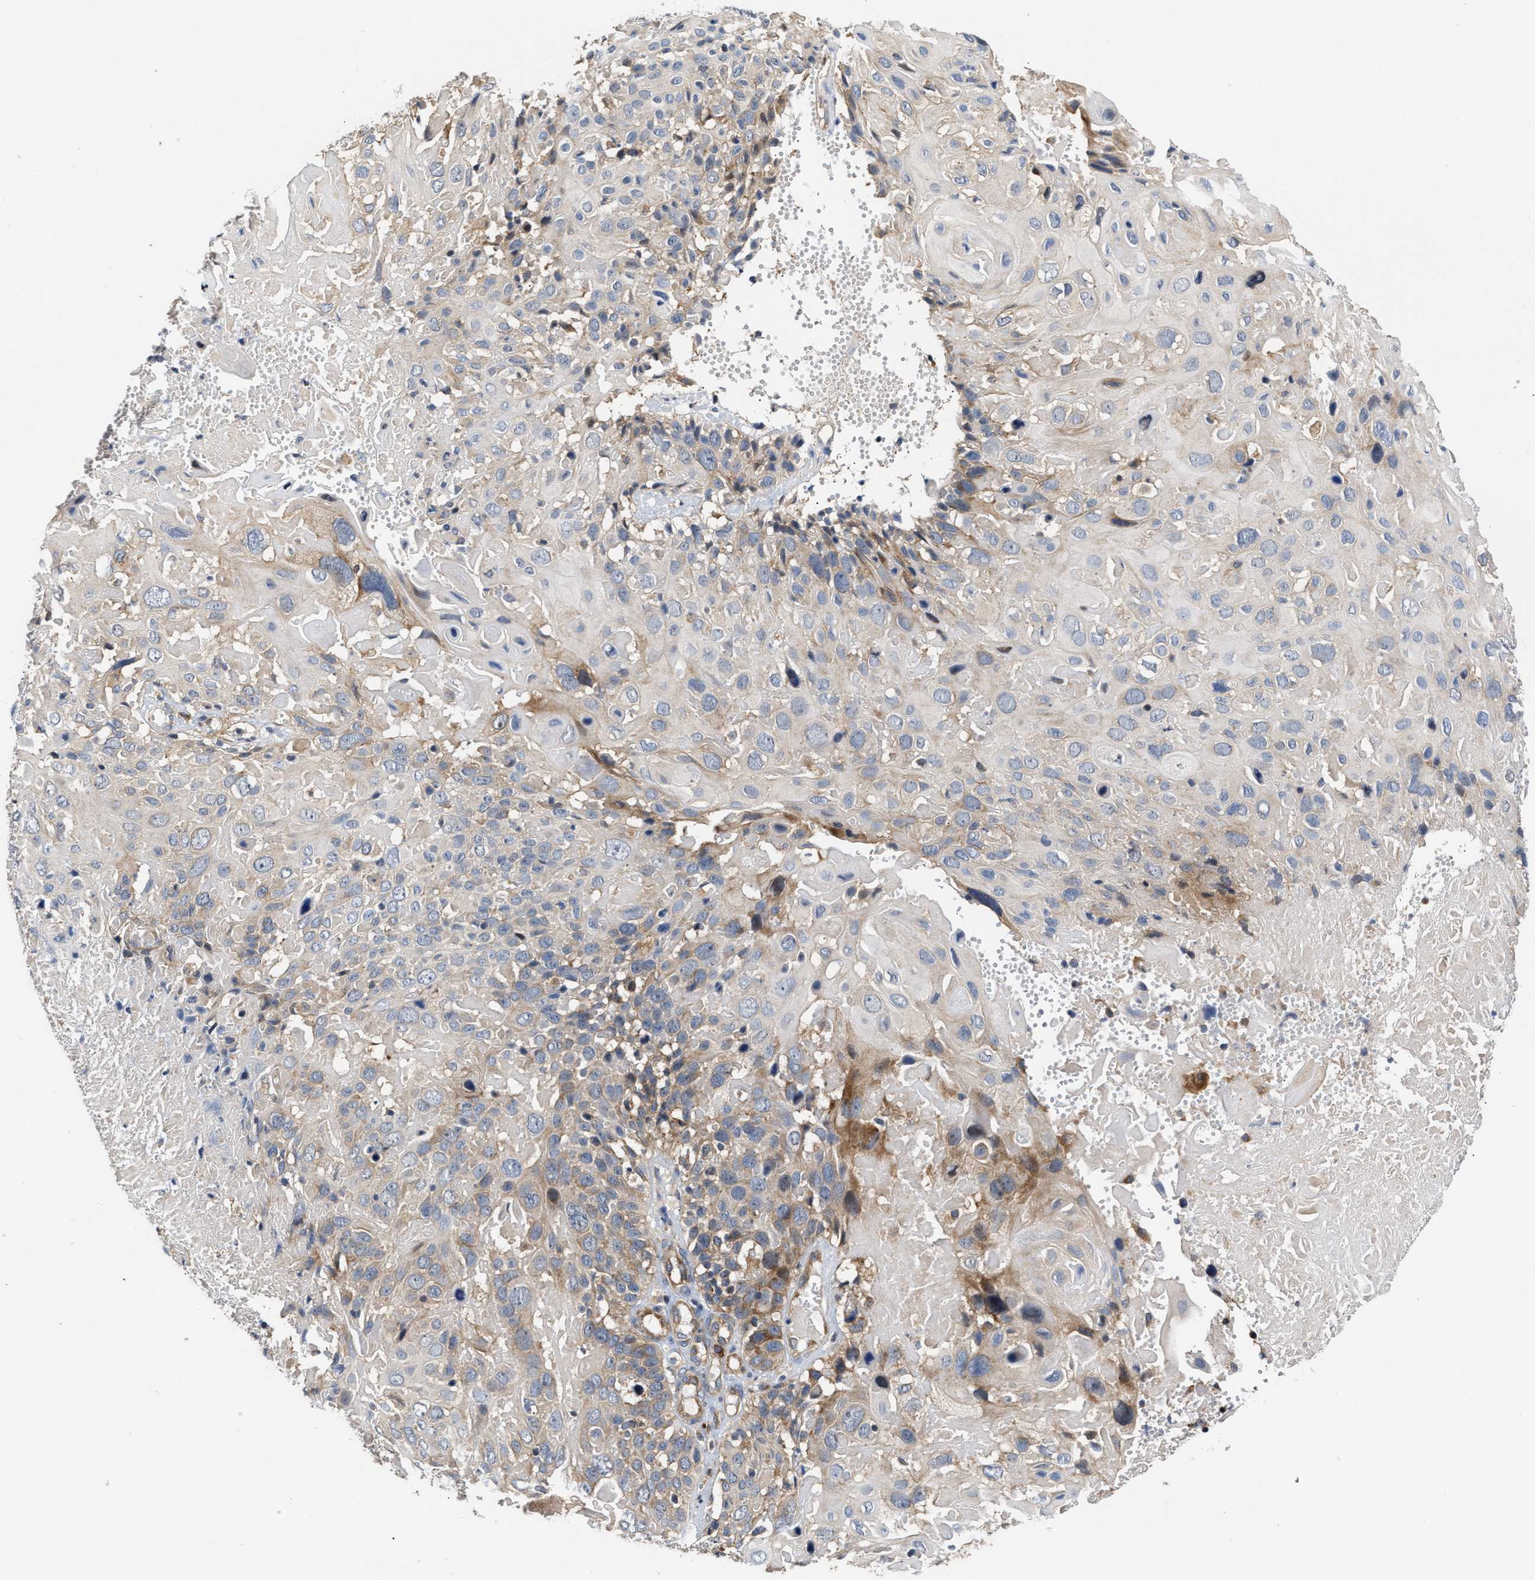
{"staining": {"intensity": "weak", "quantity": "<25%", "location": "cytoplasmic/membranous"}, "tissue": "cervical cancer", "cell_type": "Tumor cells", "image_type": "cancer", "snomed": [{"axis": "morphology", "description": "Squamous cell carcinoma, NOS"}, {"axis": "topography", "description": "Cervix"}], "caption": "A micrograph of cervical cancer stained for a protein displays no brown staining in tumor cells.", "gene": "CLIP2", "patient": {"sex": "female", "age": 74}}